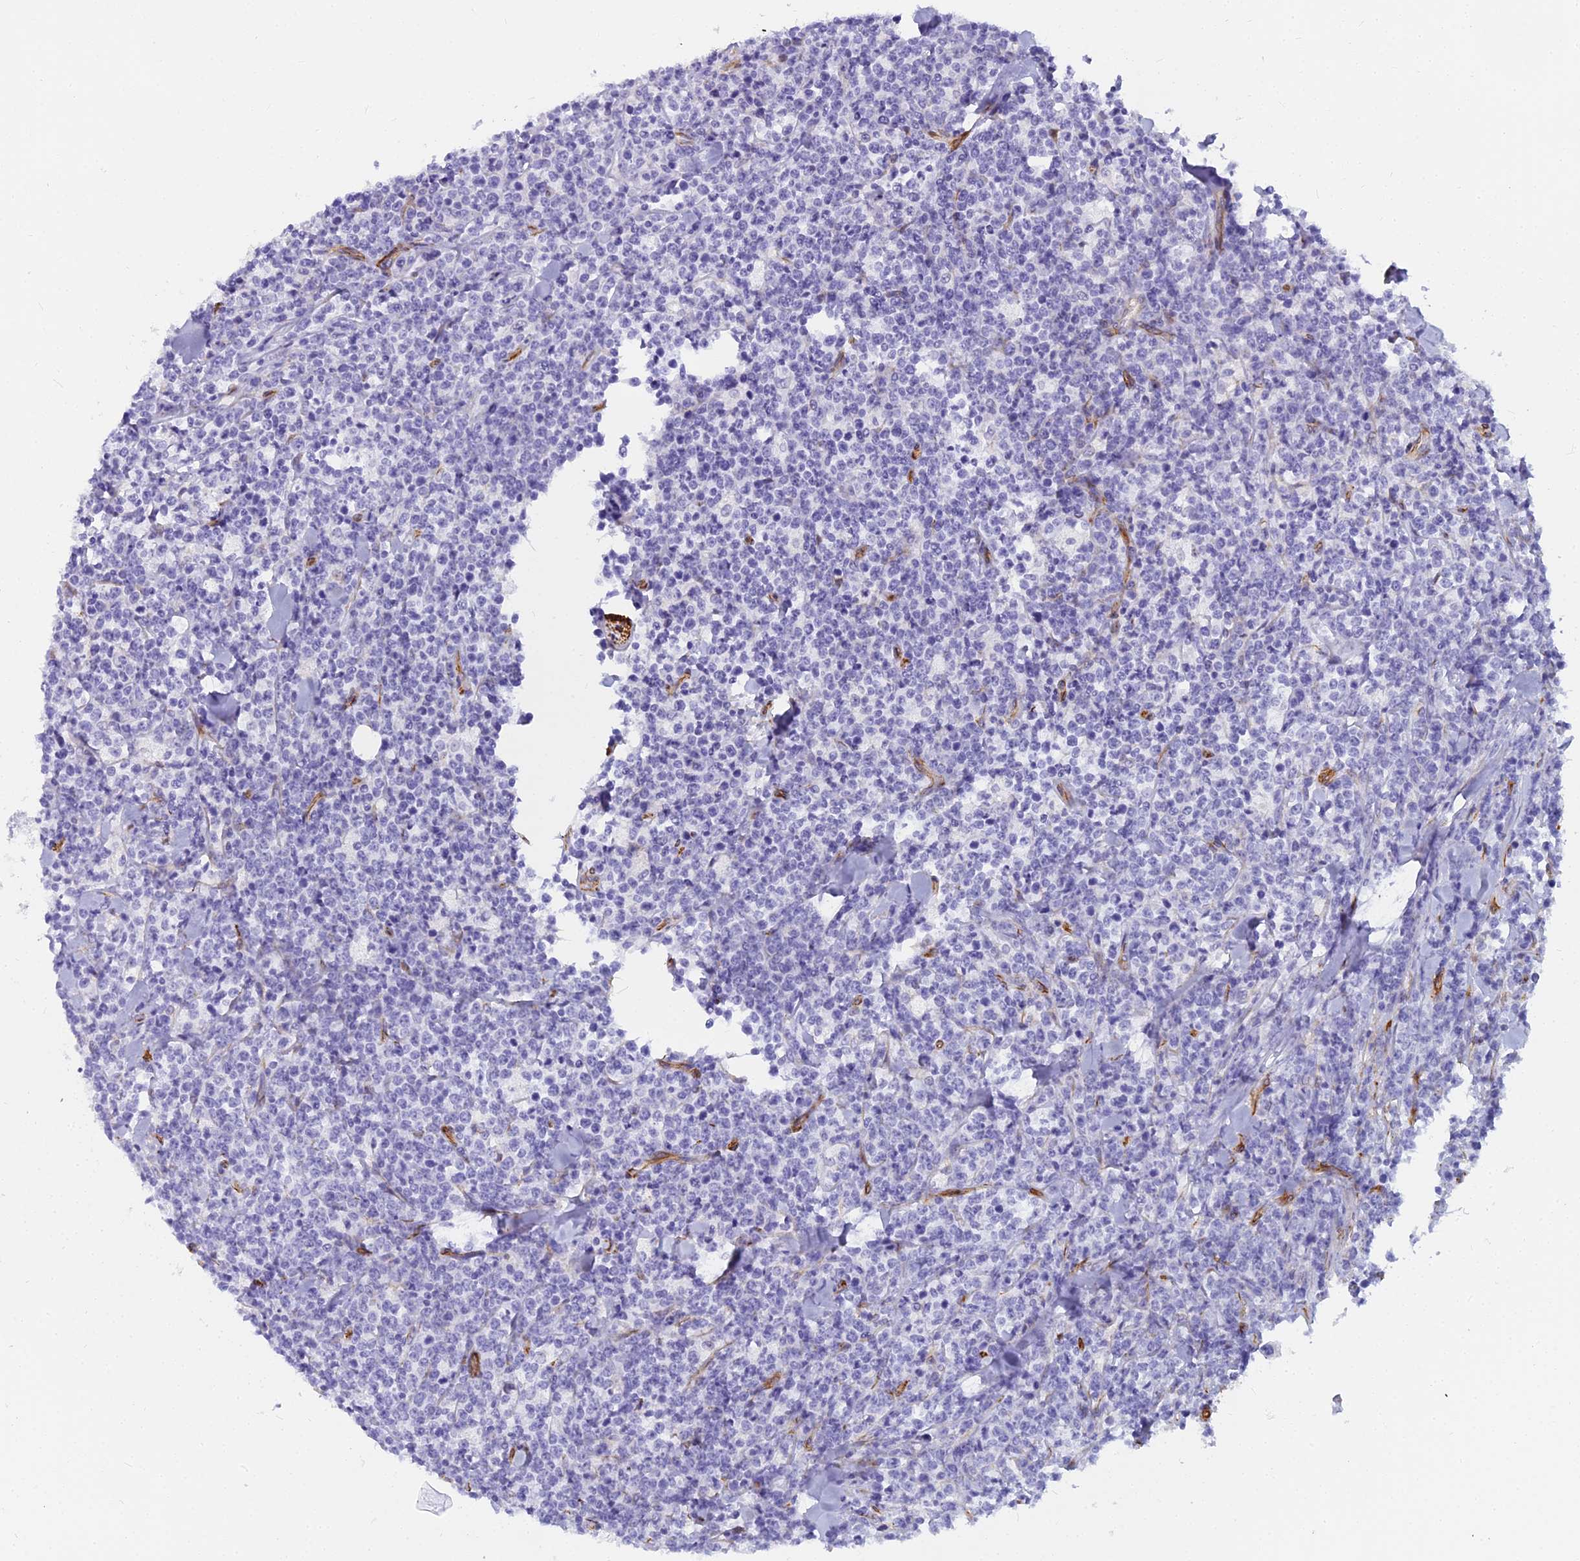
{"staining": {"intensity": "negative", "quantity": "none", "location": "none"}, "tissue": "lymphoma", "cell_type": "Tumor cells", "image_type": "cancer", "snomed": [{"axis": "morphology", "description": "Malignant lymphoma, non-Hodgkin's type, High grade"}, {"axis": "topography", "description": "Small intestine"}], "caption": "Human lymphoma stained for a protein using IHC exhibits no positivity in tumor cells.", "gene": "EVI2A", "patient": {"sex": "male", "age": 8}}